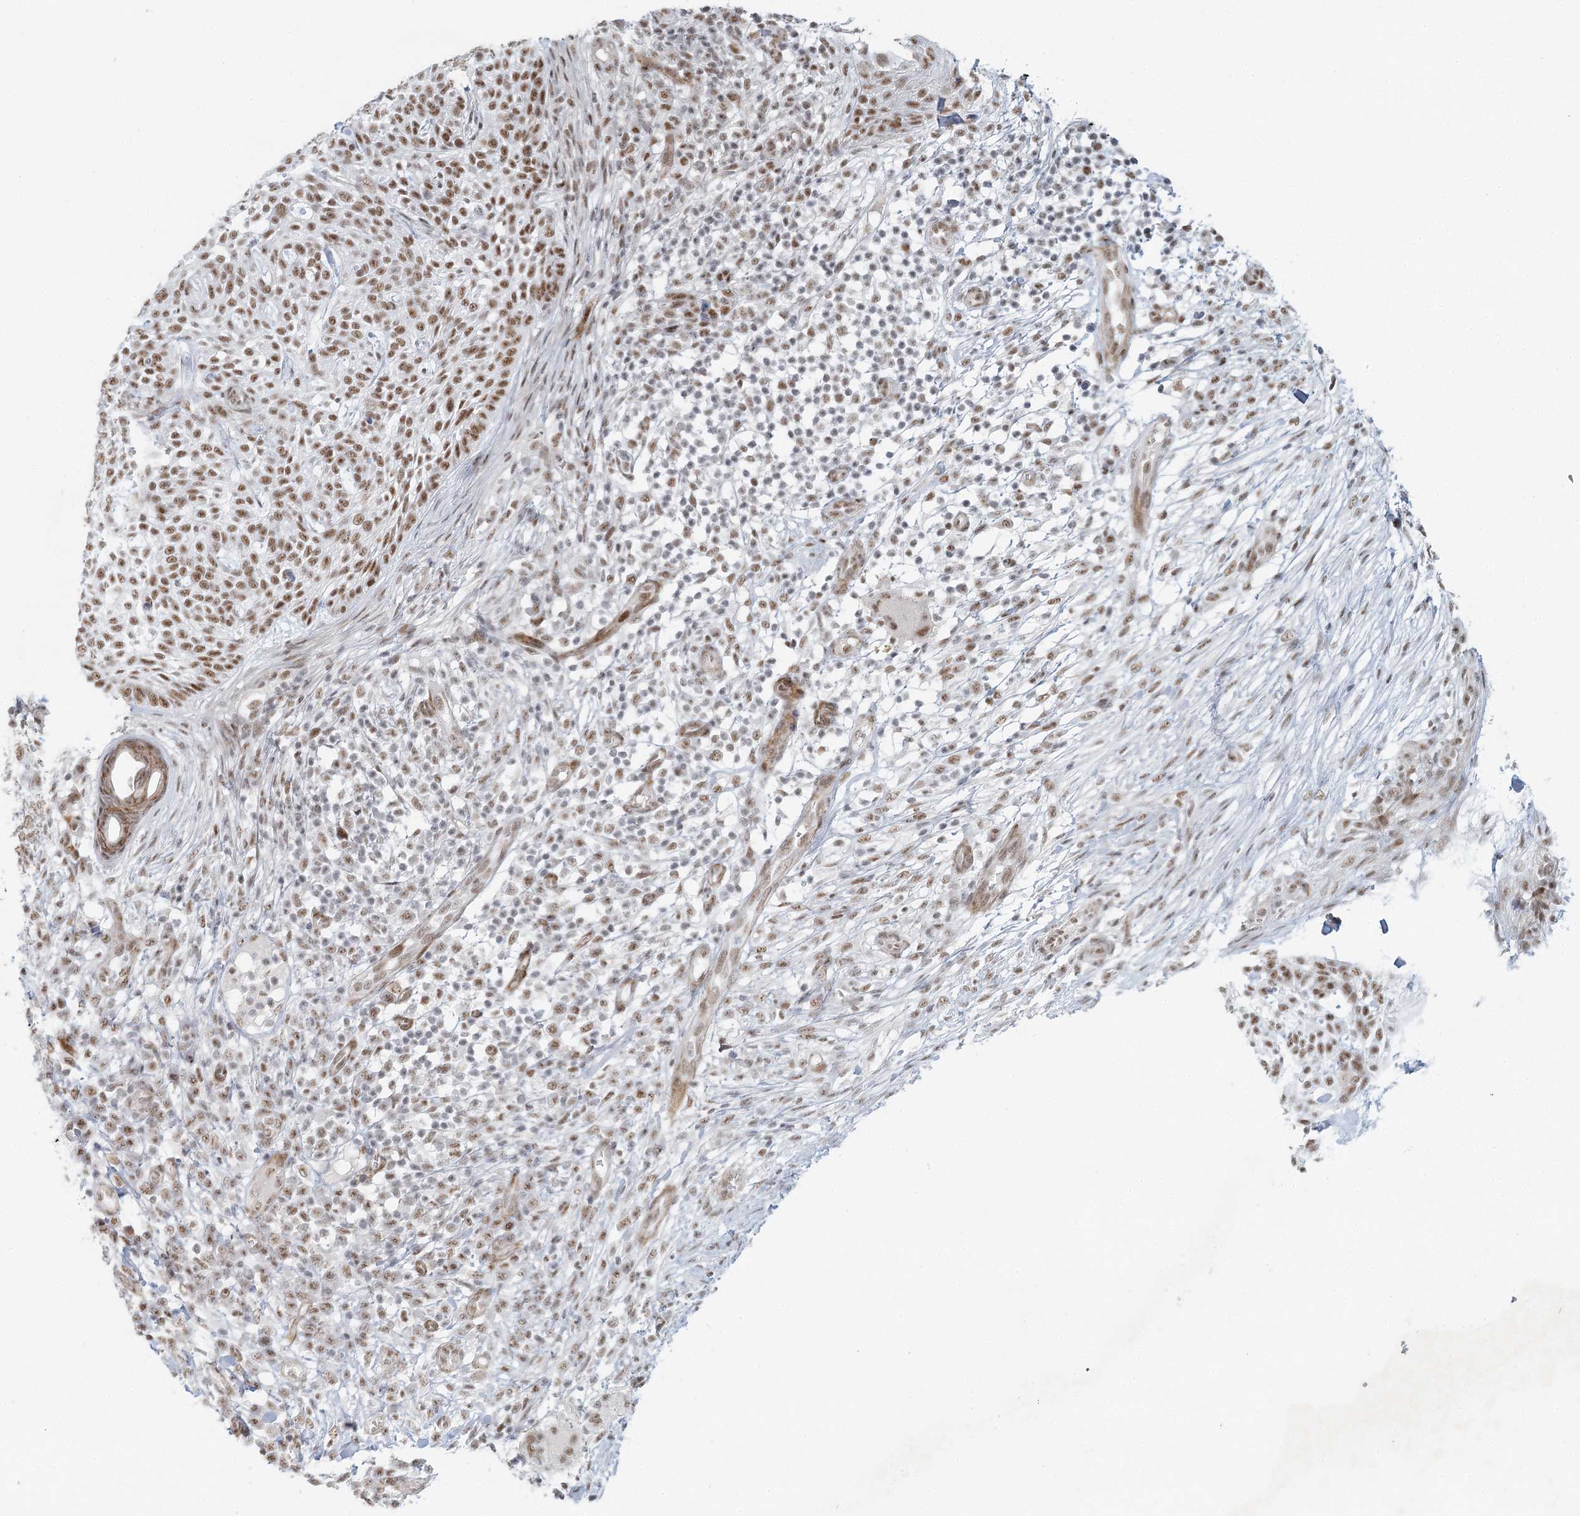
{"staining": {"intensity": "moderate", "quantity": ">75%", "location": "nuclear"}, "tissue": "skin cancer", "cell_type": "Tumor cells", "image_type": "cancer", "snomed": [{"axis": "morphology", "description": "Basal cell carcinoma"}, {"axis": "topography", "description": "Skin"}], "caption": "Protein expression analysis of skin cancer (basal cell carcinoma) shows moderate nuclear positivity in approximately >75% of tumor cells. (IHC, brightfield microscopy, high magnification).", "gene": "U2SURP", "patient": {"sex": "female", "age": 64}}